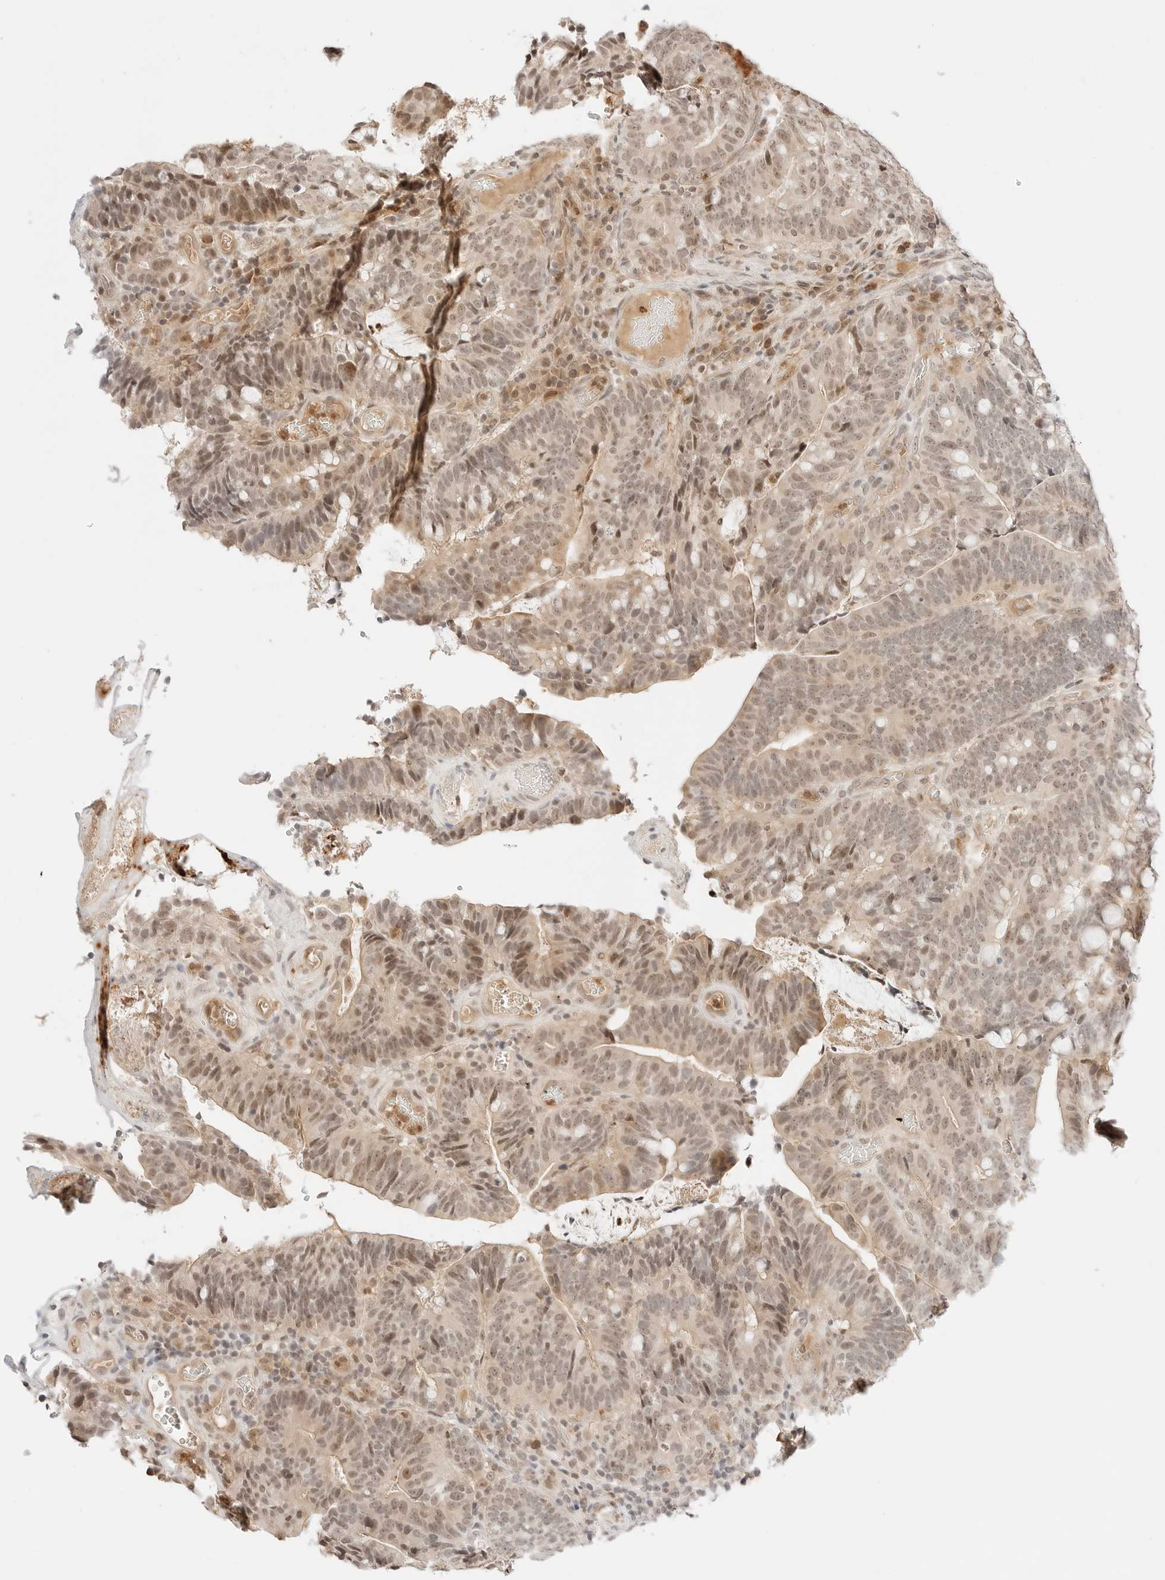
{"staining": {"intensity": "moderate", "quantity": ">75%", "location": "nuclear"}, "tissue": "colorectal cancer", "cell_type": "Tumor cells", "image_type": "cancer", "snomed": [{"axis": "morphology", "description": "Adenocarcinoma, NOS"}, {"axis": "topography", "description": "Colon"}], "caption": "Protein staining demonstrates moderate nuclear staining in about >75% of tumor cells in colorectal cancer (adenocarcinoma).", "gene": "RPS6KL1", "patient": {"sex": "female", "age": 66}}